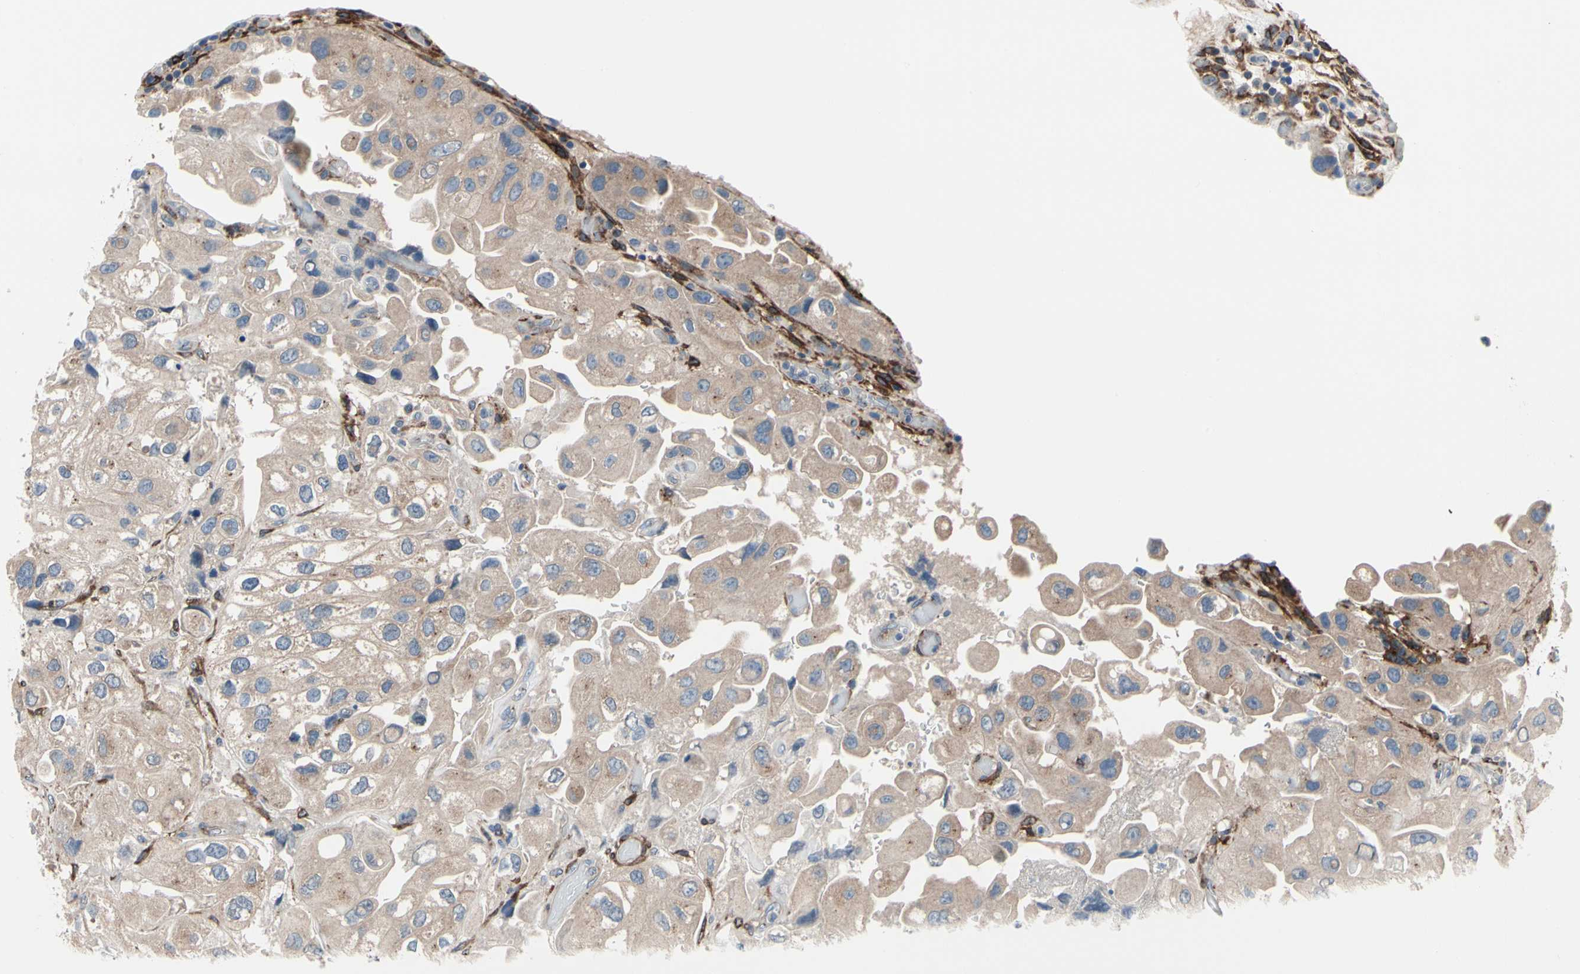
{"staining": {"intensity": "weak", "quantity": ">75%", "location": "cytoplasmic/membranous"}, "tissue": "urothelial cancer", "cell_type": "Tumor cells", "image_type": "cancer", "snomed": [{"axis": "morphology", "description": "Urothelial carcinoma, High grade"}, {"axis": "topography", "description": "Urinary bladder"}], "caption": "IHC histopathology image of urothelial cancer stained for a protein (brown), which shows low levels of weak cytoplasmic/membranous expression in approximately >75% of tumor cells.", "gene": "PRKAR2B", "patient": {"sex": "female", "age": 64}}